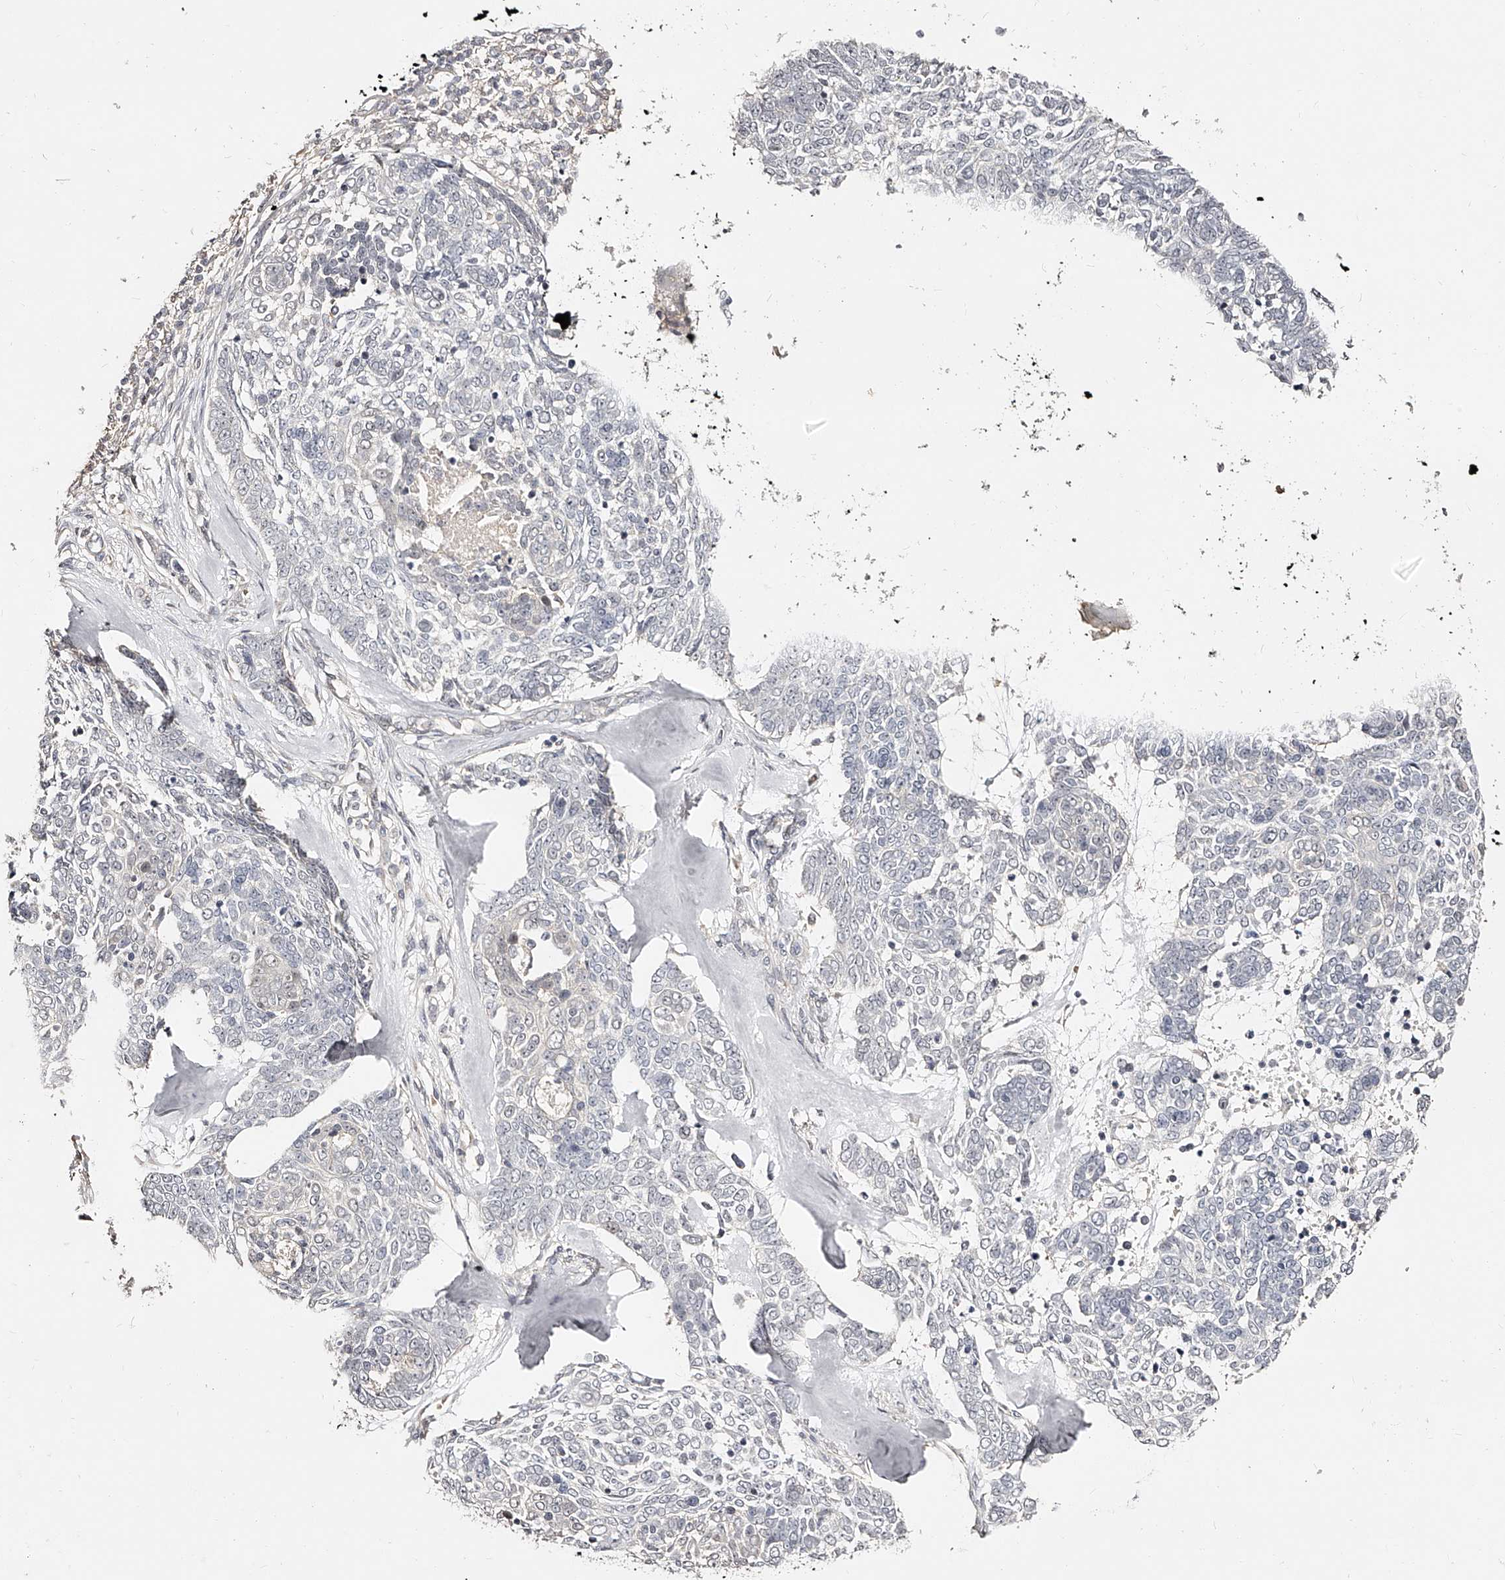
{"staining": {"intensity": "negative", "quantity": "none", "location": "none"}, "tissue": "skin cancer", "cell_type": "Tumor cells", "image_type": "cancer", "snomed": [{"axis": "morphology", "description": "Basal cell carcinoma"}, {"axis": "topography", "description": "Skin"}], "caption": "Immunohistochemistry (IHC) micrograph of skin cancer (basal cell carcinoma) stained for a protein (brown), which demonstrates no positivity in tumor cells.", "gene": "ZNF789", "patient": {"sex": "female", "age": 81}}